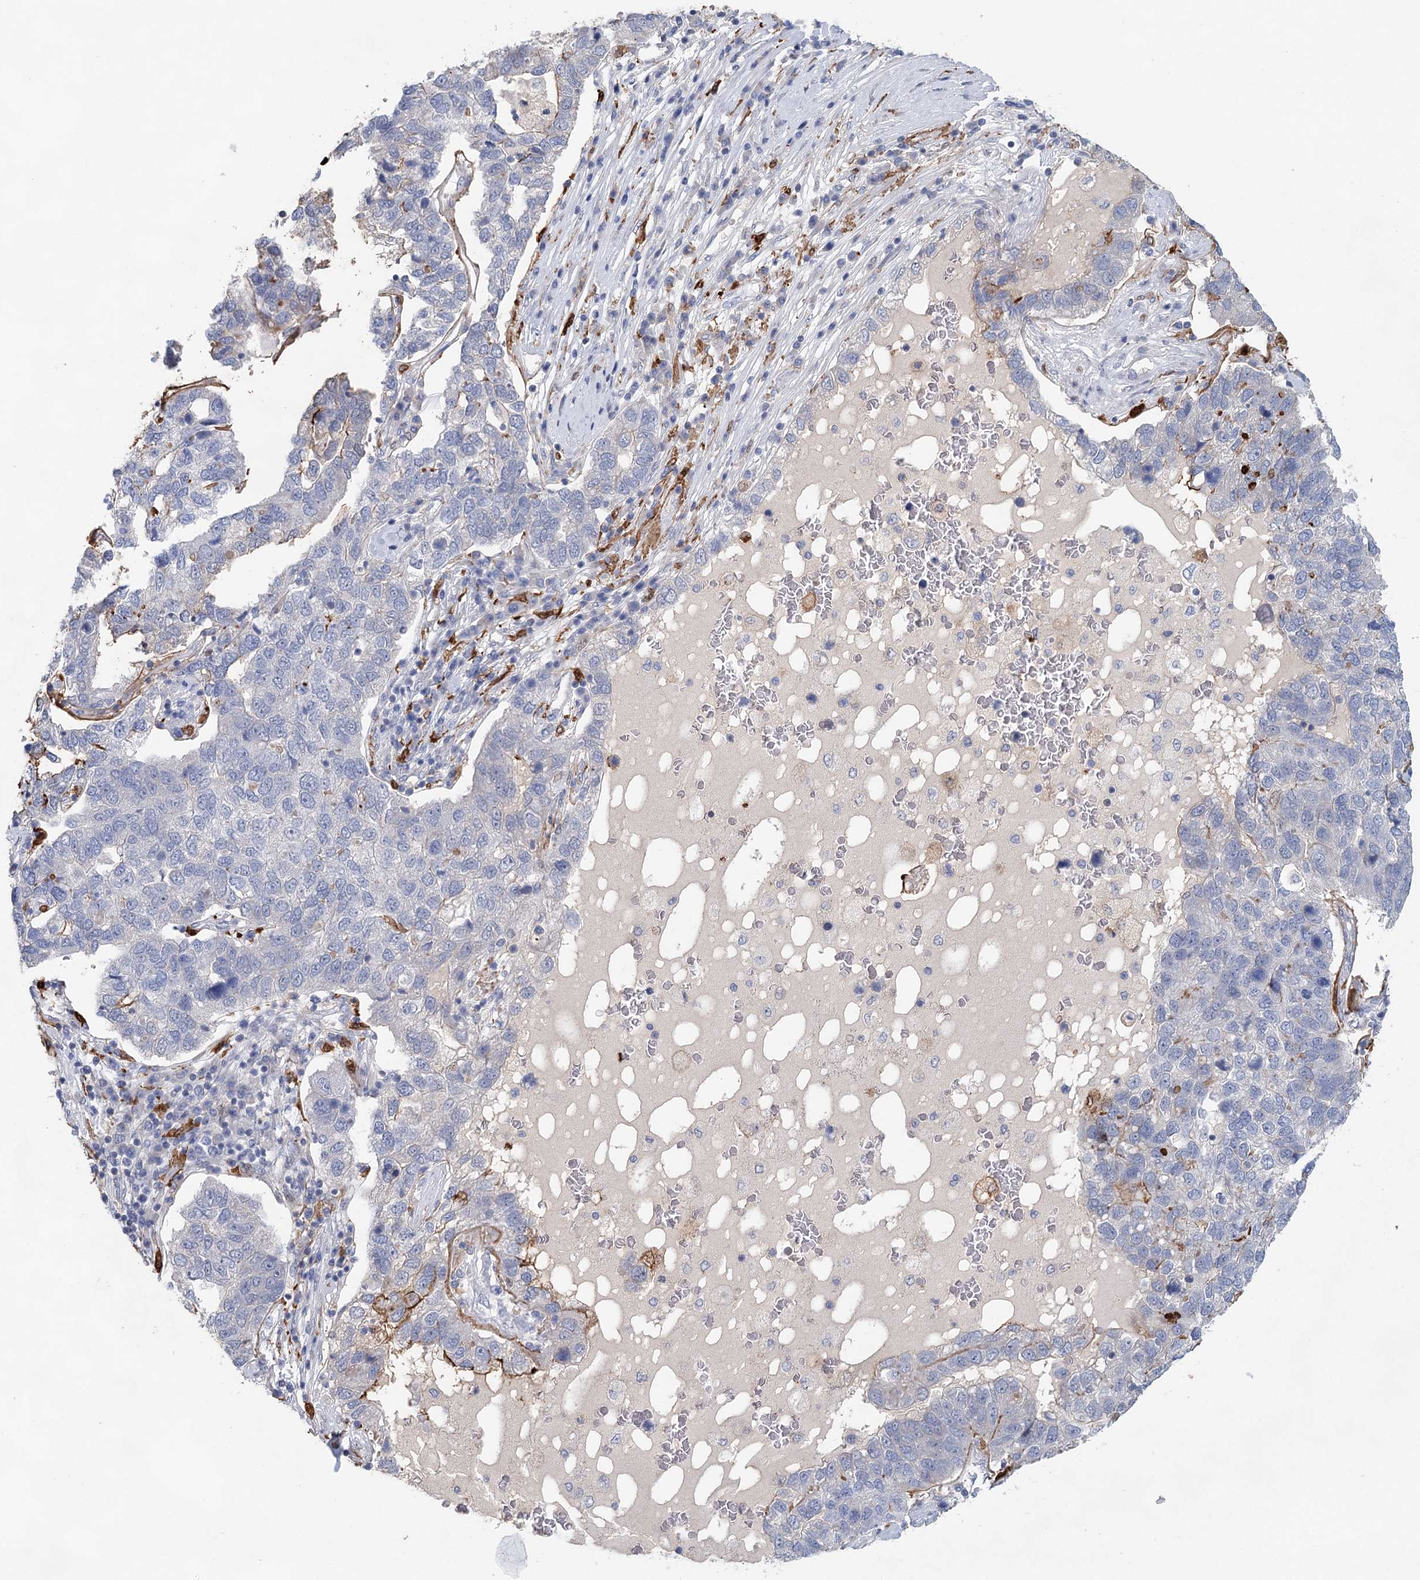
{"staining": {"intensity": "negative", "quantity": "none", "location": "none"}, "tissue": "pancreatic cancer", "cell_type": "Tumor cells", "image_type": "cancer", "snomed": [{"axis": "morphology", "description": "Adenocarcinoma, NOS"}, {"axis": "topography", "description": "Pancreas"}], "caption": "Immunohistochemistry histopathology image of adenocarcinoma (pancreatic) stained for a protein (brown), which demonstrates no expression in tumor cells.", "gene": "SLC19A3", "patient": {"sex": "female", "age": 61}}